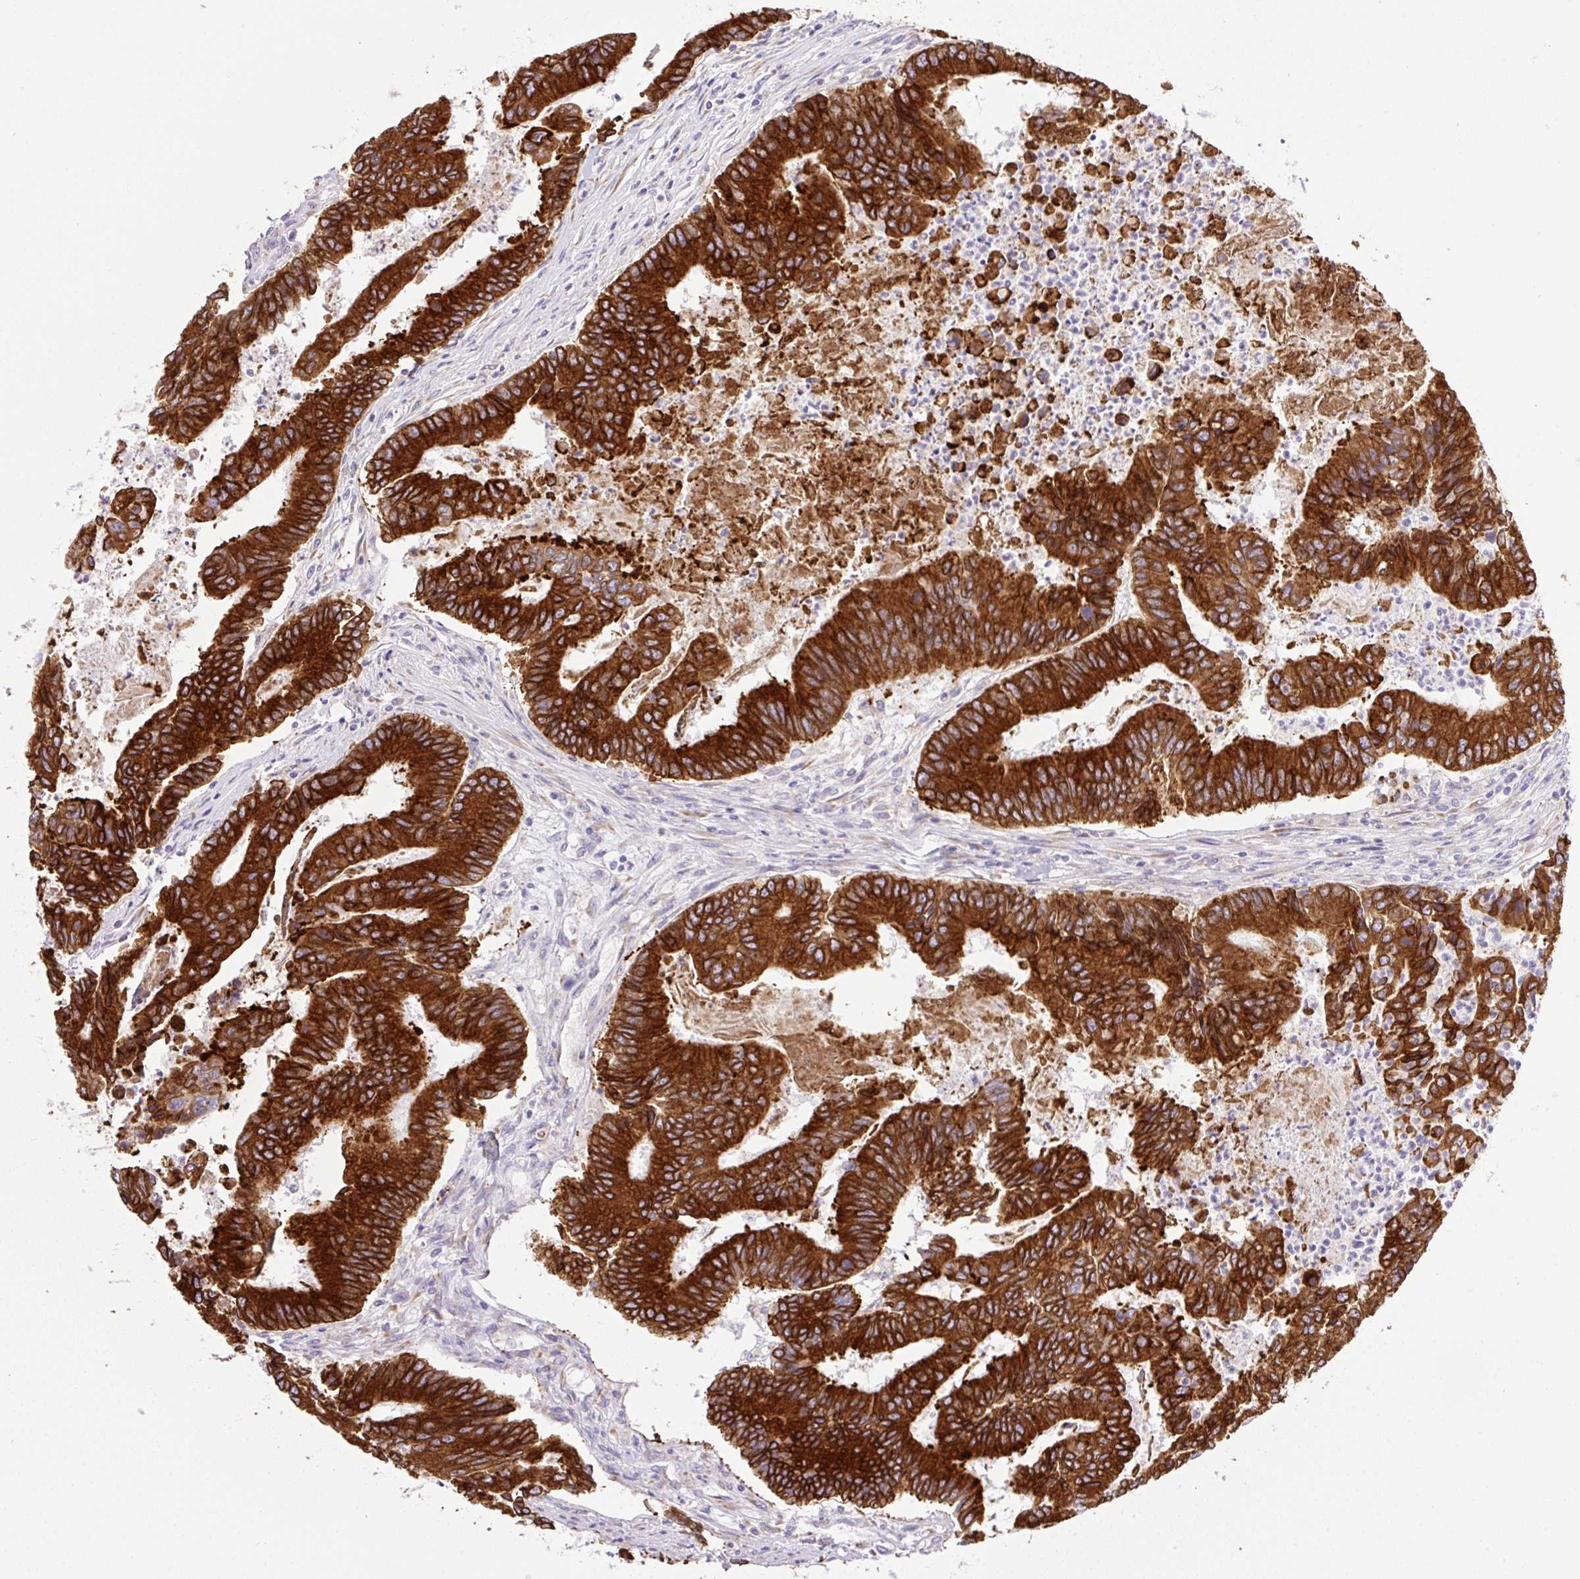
{"staining": {"intensity": "strong", "quantity": ">75%", "location": "cytoplasmic/membranous"}, "tissue": "colorectal cancer", "cell_type": "Tumor cells", "image_type": "cancer", "snomed": [{"axis": "morphology", "description": "Adenocarcinoma, NOS"}, {"axis": "topography", "description": "Colon"}], "caption": "Strong cytoplasmic/membranous positivity for a protein is identified in approximately >75% of tumor cells of colorectal adenocarcinoma using immunohistochemistry (IHC).", "gene": "POFUT1", "patient": {"sex": "female", "age": 67}}